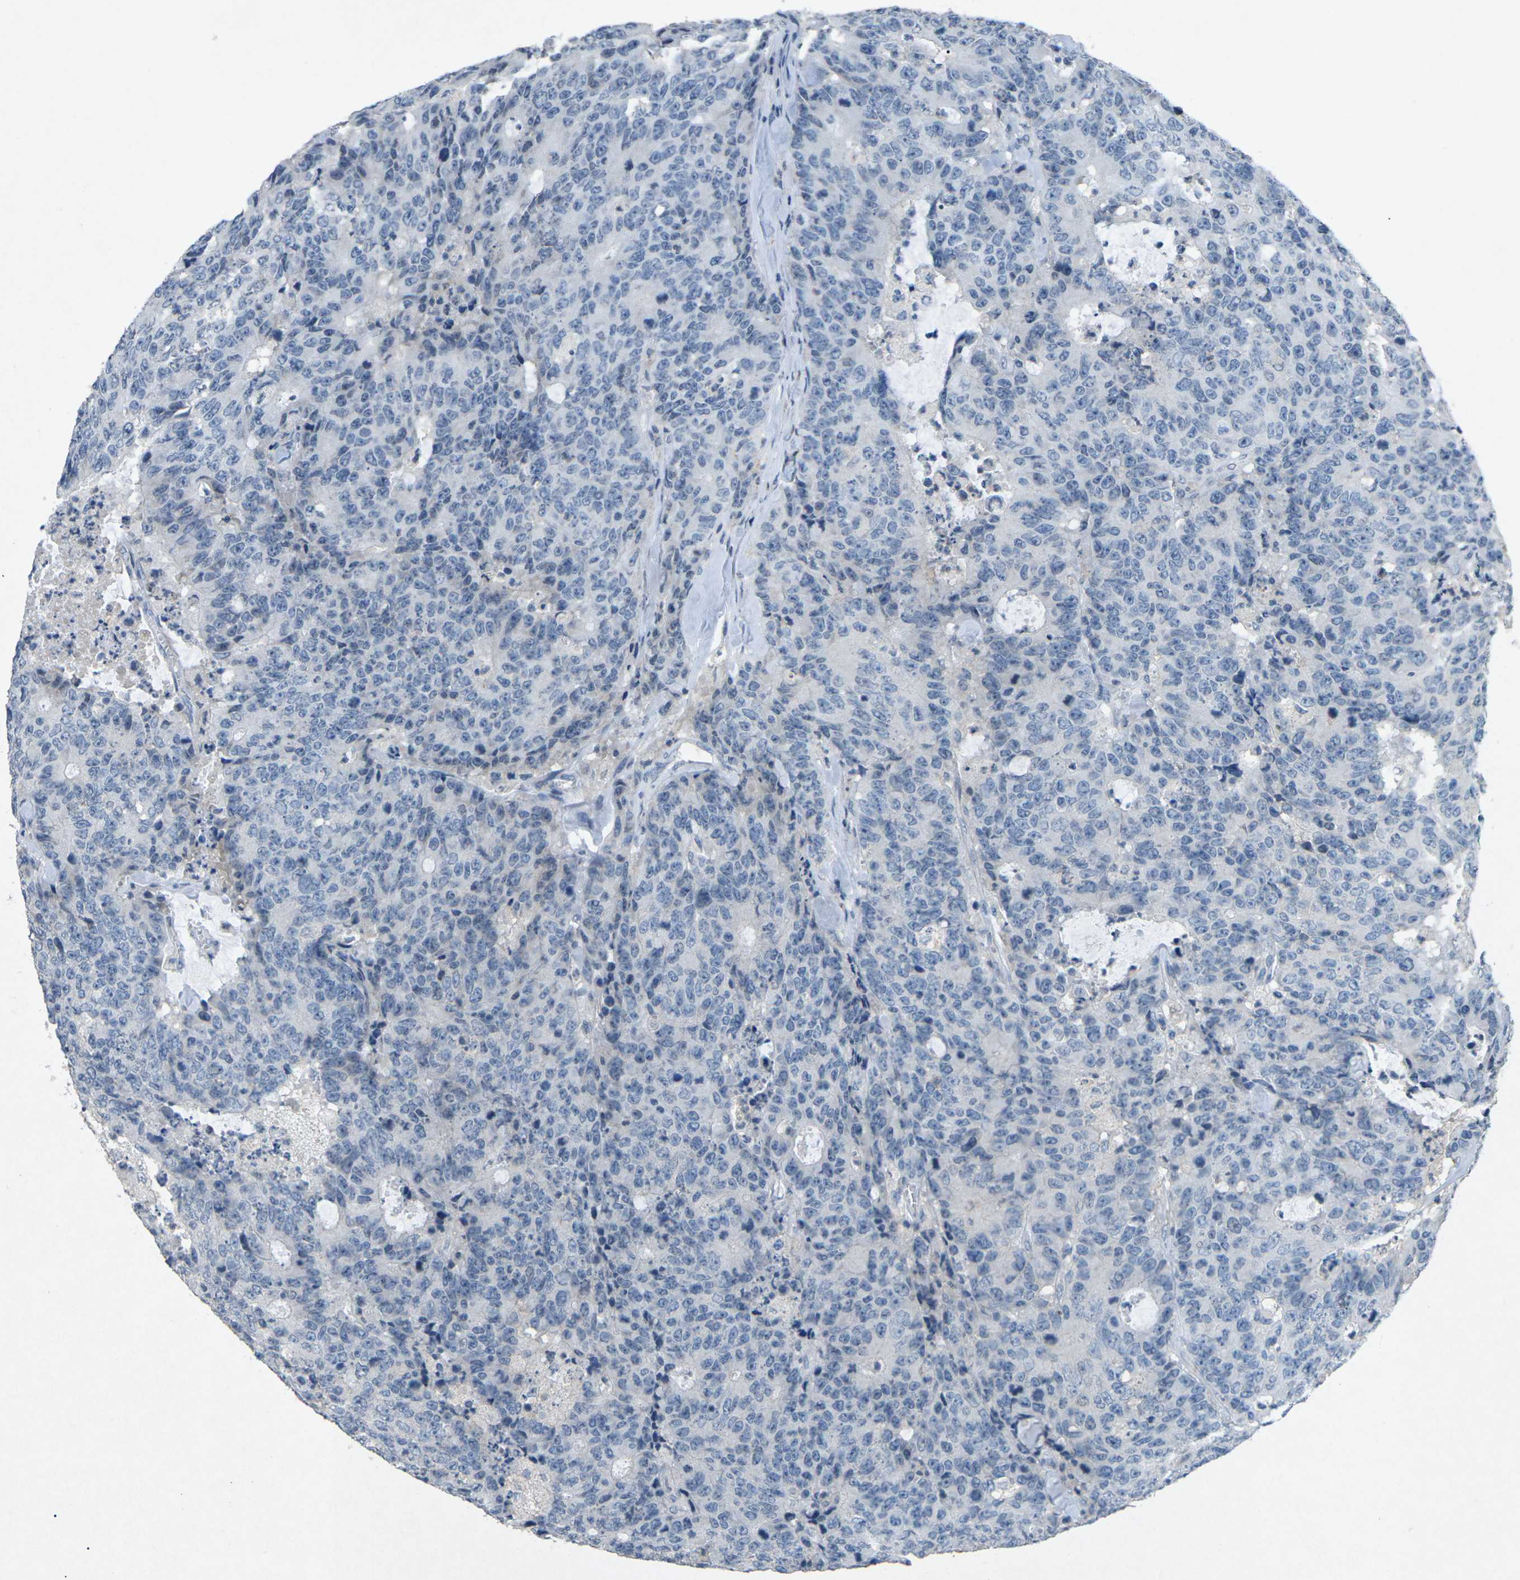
{"staining": {"intensity": "negative", "quantity": "none", "location": "none"}, "tissue": "colorectal cancer", "cell_type": "Tumor cells", "image_type": "cancer", "snomed": [{"axis": "morphology", "description": "Adenocarcinoma, NOS"}, {"axis": "topography", "description": "Colon"}], "caption": "Histopathology image shows no protein positivity in tumor cells of colorectal cancer tissue.", "gene": "A1BG", "patient": {"sex": "female", "age": 86}}